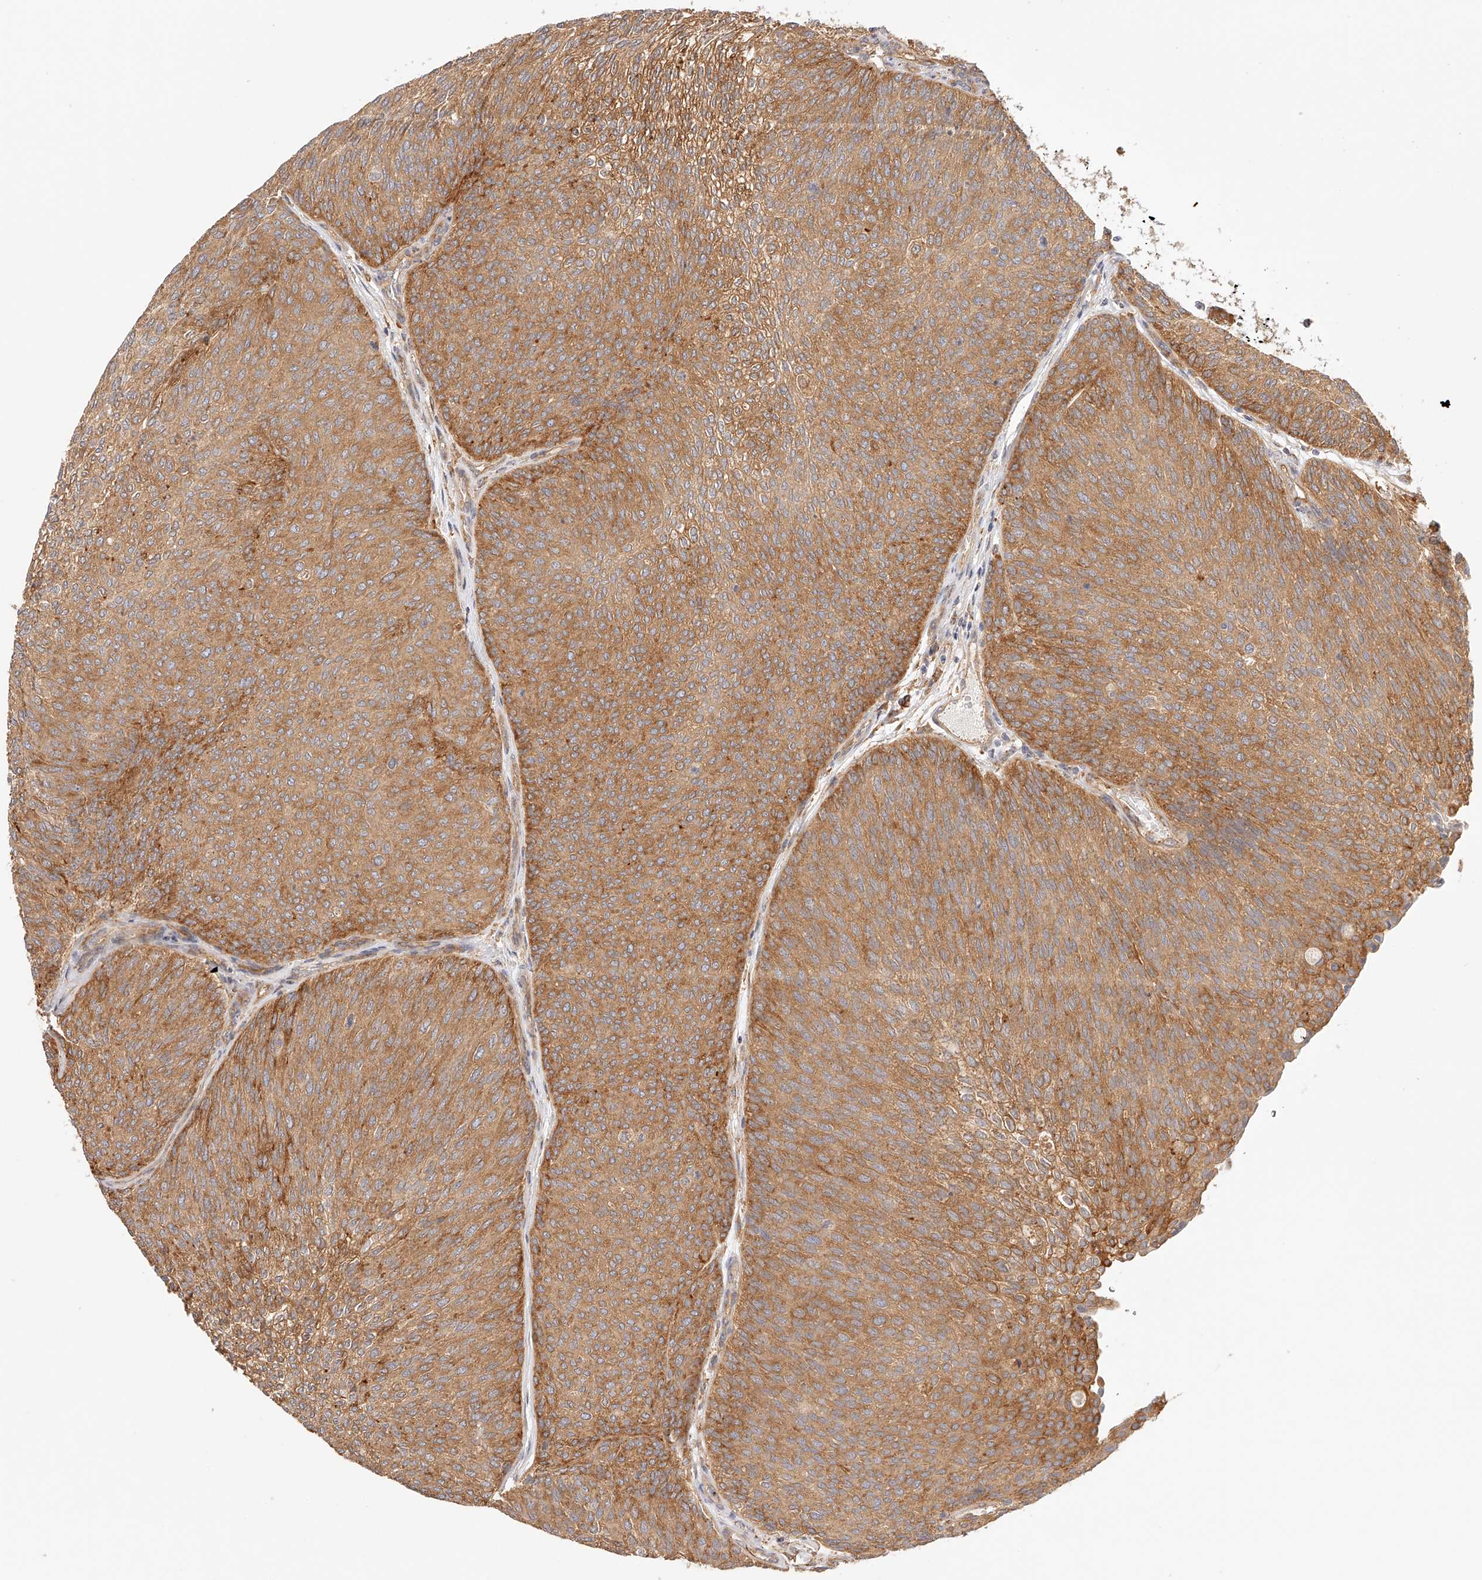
{"staining": {"intensity": "moderate", "quantity": ">75%", "location": "cytoplasmic/membranous"}, "tissue": "urothelial cancer", "cell_type": "Tumor cells", "image_type": "cancer", "snomed": [{"axis": "morphology", "description": "Urothelial carcinoma, Low grade"}, {"axis": "topography", "description": "Urinary bladder"}], "caption": "Immunohistochemical staining of human urothelial carcinoma (low-grade) exhibits medium levels of moderate cytoplasmic/membranous protein positivity in approximately >75% of tumor cells. The staining was performed using DAB, with brown indicating positive protein expression. Nuclei are stained blue with hematoxylin.", "gene": "SYNC", "patient": {"sex": "female", "age": 79}}